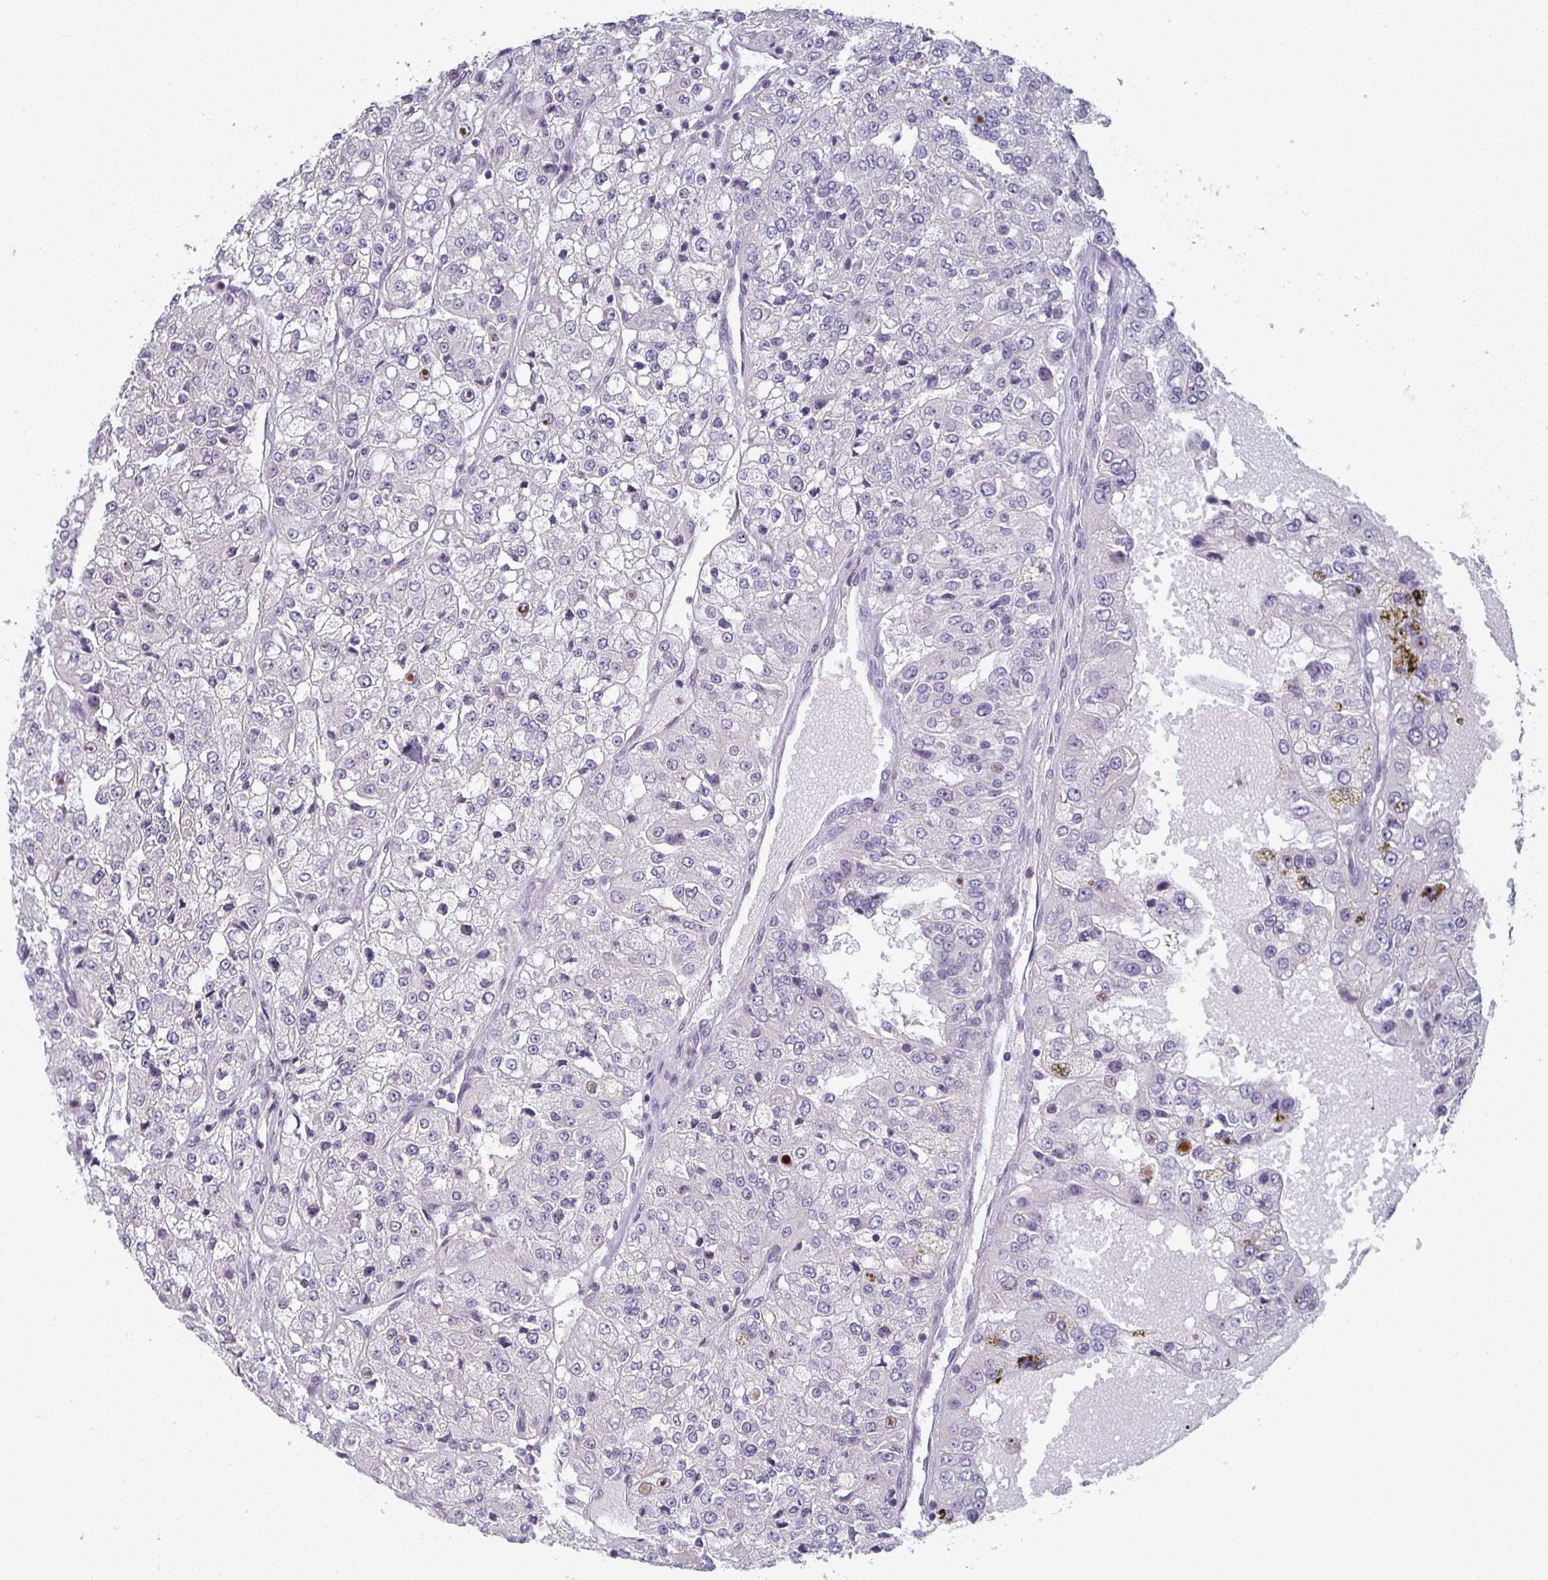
{"staining": {"intensity": "negative", "quantity": "none", "location": "none"}, "tissue": "renal cancer", "cell_type": "Tumor cells", "image_type": "cancer", "snomed": [{"axis": "morphology", "description": "Adenocarcinoma, NOS"}, {"axis": "topography", "description": "Kidney"}], "caption": "A histopathology image of renal cancer stained for a protein demonstrates no brown staining in tumor cells.", "gene": "CTHRC1", "patient": {"sex": "female", "age": 63}}